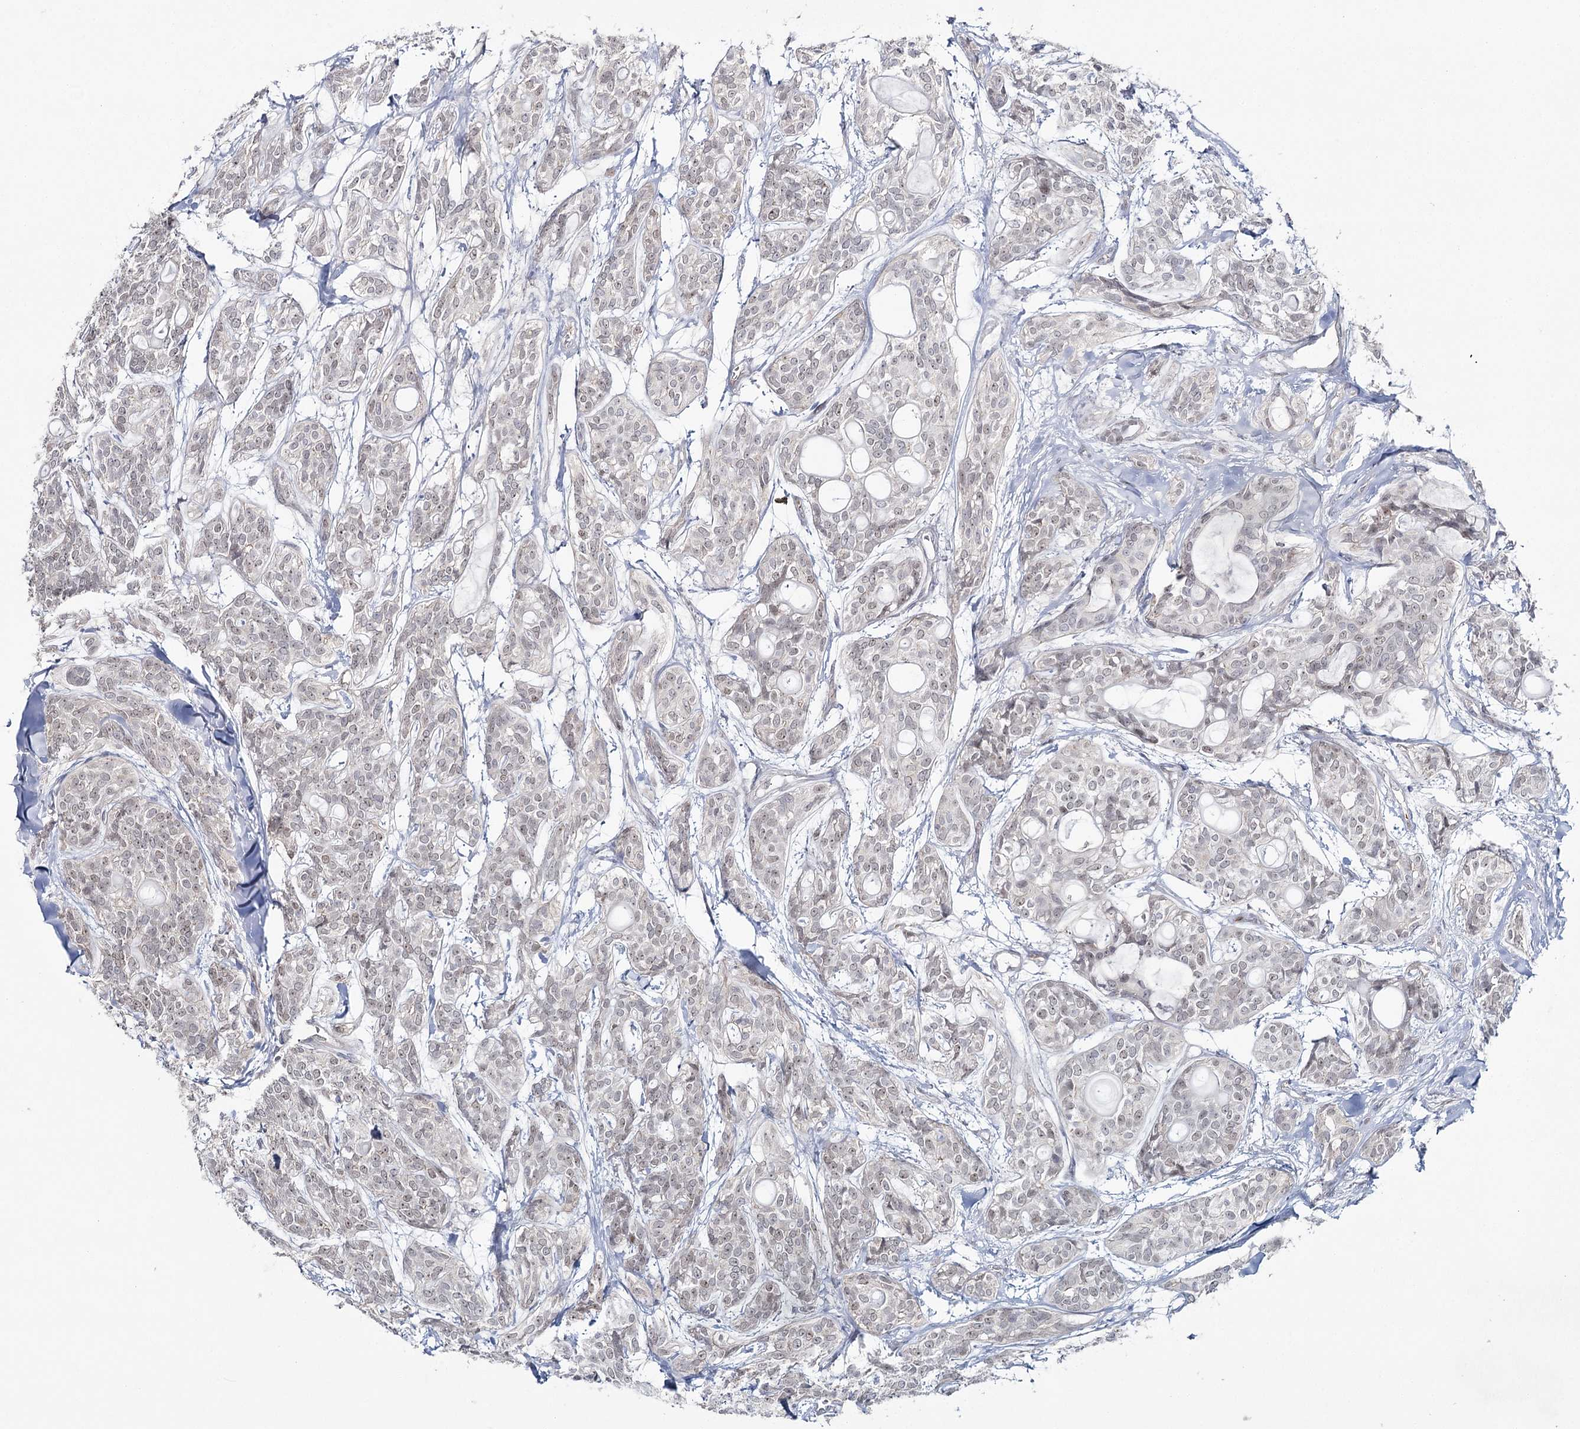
{"staining": {"intensity": "negative", "quantity": "none", "location": "none"}, "tissue": "head and neck cancer", "cell_type": "Tumor cells", "image_type": "cancer", "snomed": [{"axis": "morphology", "description": "Adenocarcinoma, NOS"}, {"axis": "topography", "description": "Head-Neck"}], "caption": "There is no significant staining in tumor cells of head and neck cancer.", "gene": "ZC3H8", "patient": {"sex": "male", "age": 66}}